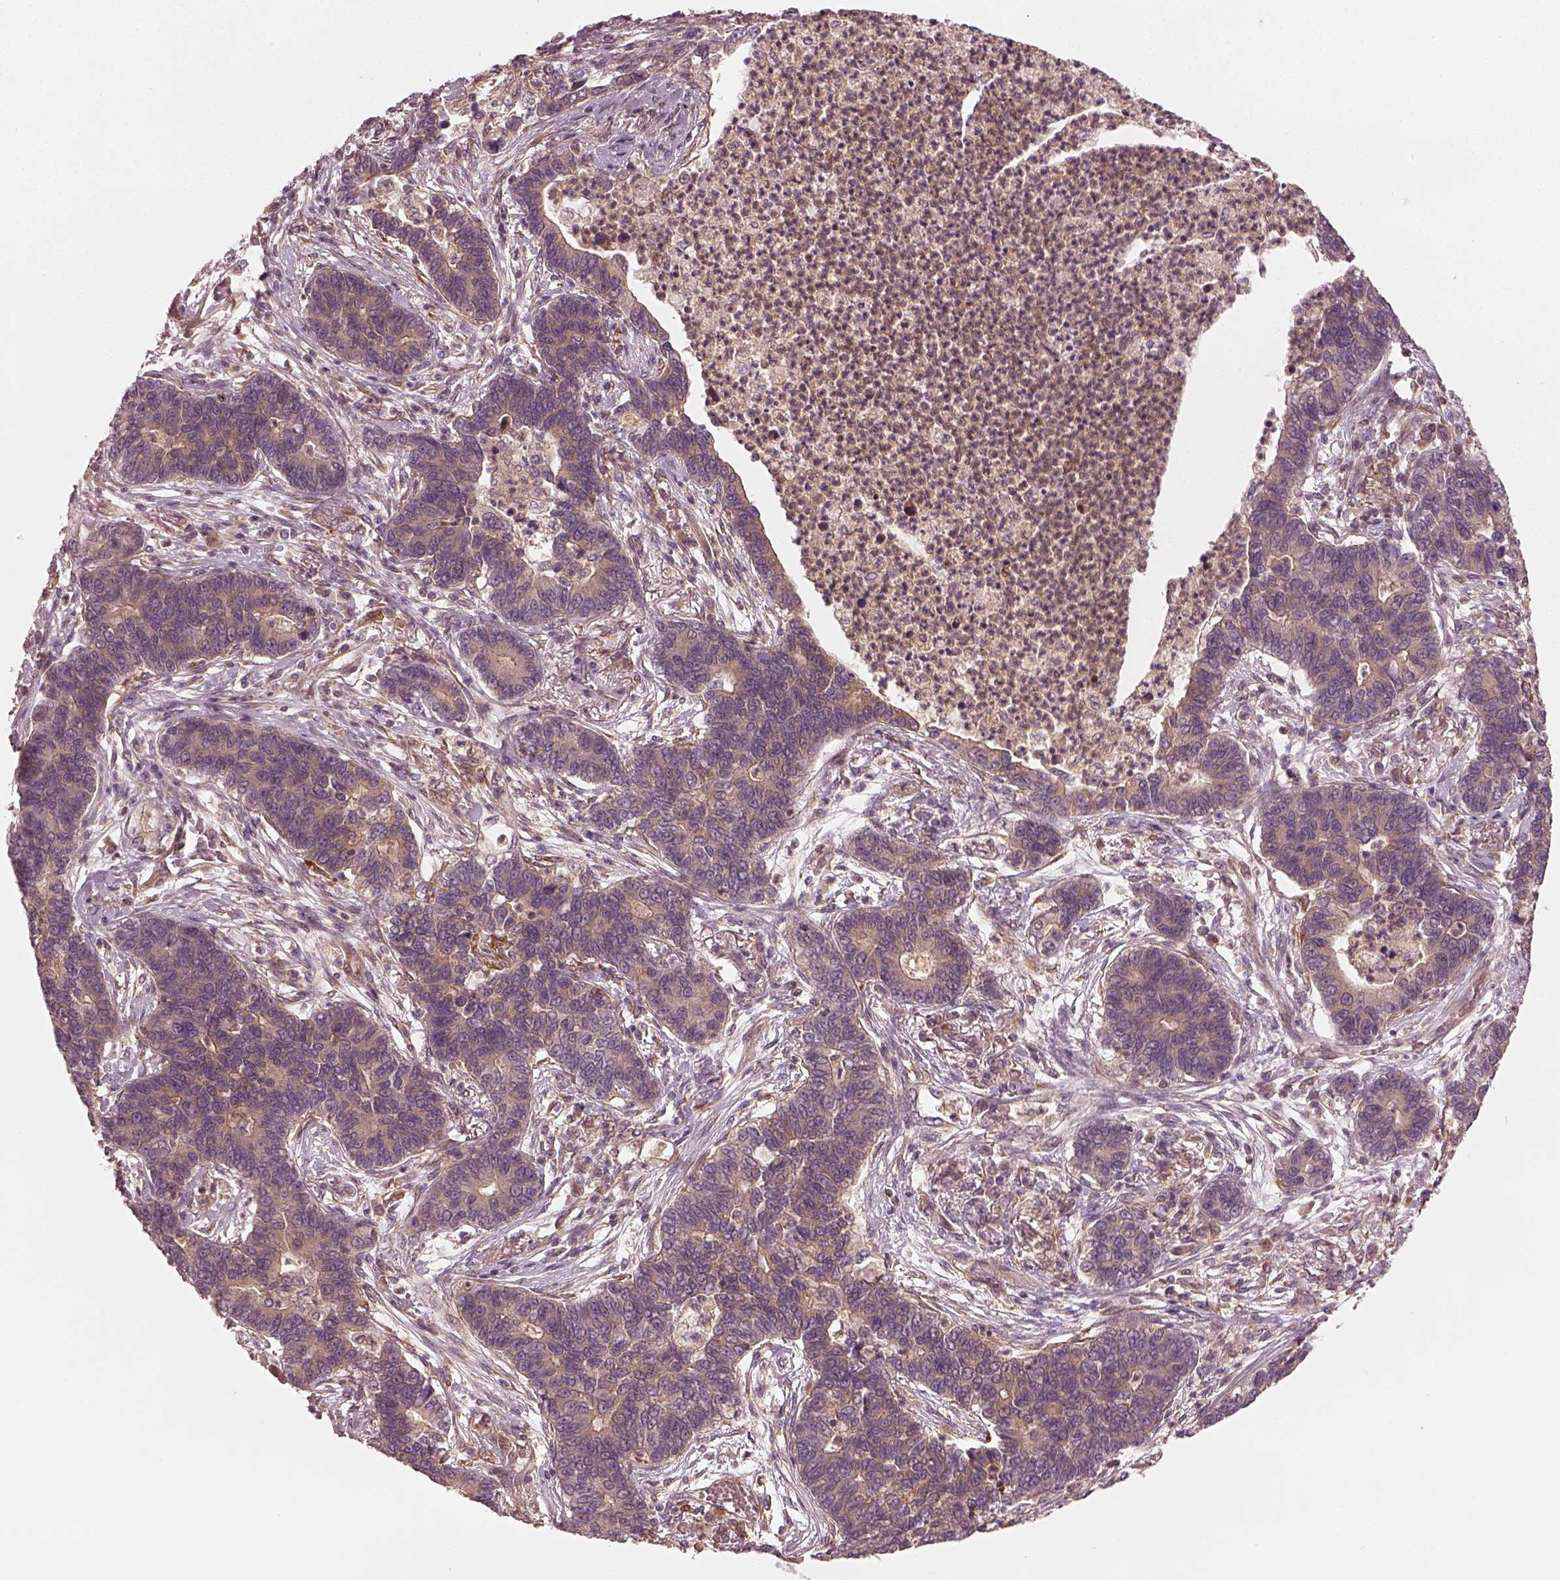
{"staining": {"intensity": "weak", "quantity": "<25%", "location": "cytoplasmic/membranous"}, "tissue": "lung cancer", "cell_type": "Tumor cells", "image_type": "cancer", "snomed": [{"axis": "morphology", "description": "Adenocarcinoma, NOS"}, {"axis": "topography", "description": "Lung"}], "caption": "Immunohistochemistry of human lung cancer reveals no expression in tumor cells.", "gene": "FAM107B", "patient": {"sex": "female", "age": 57}}